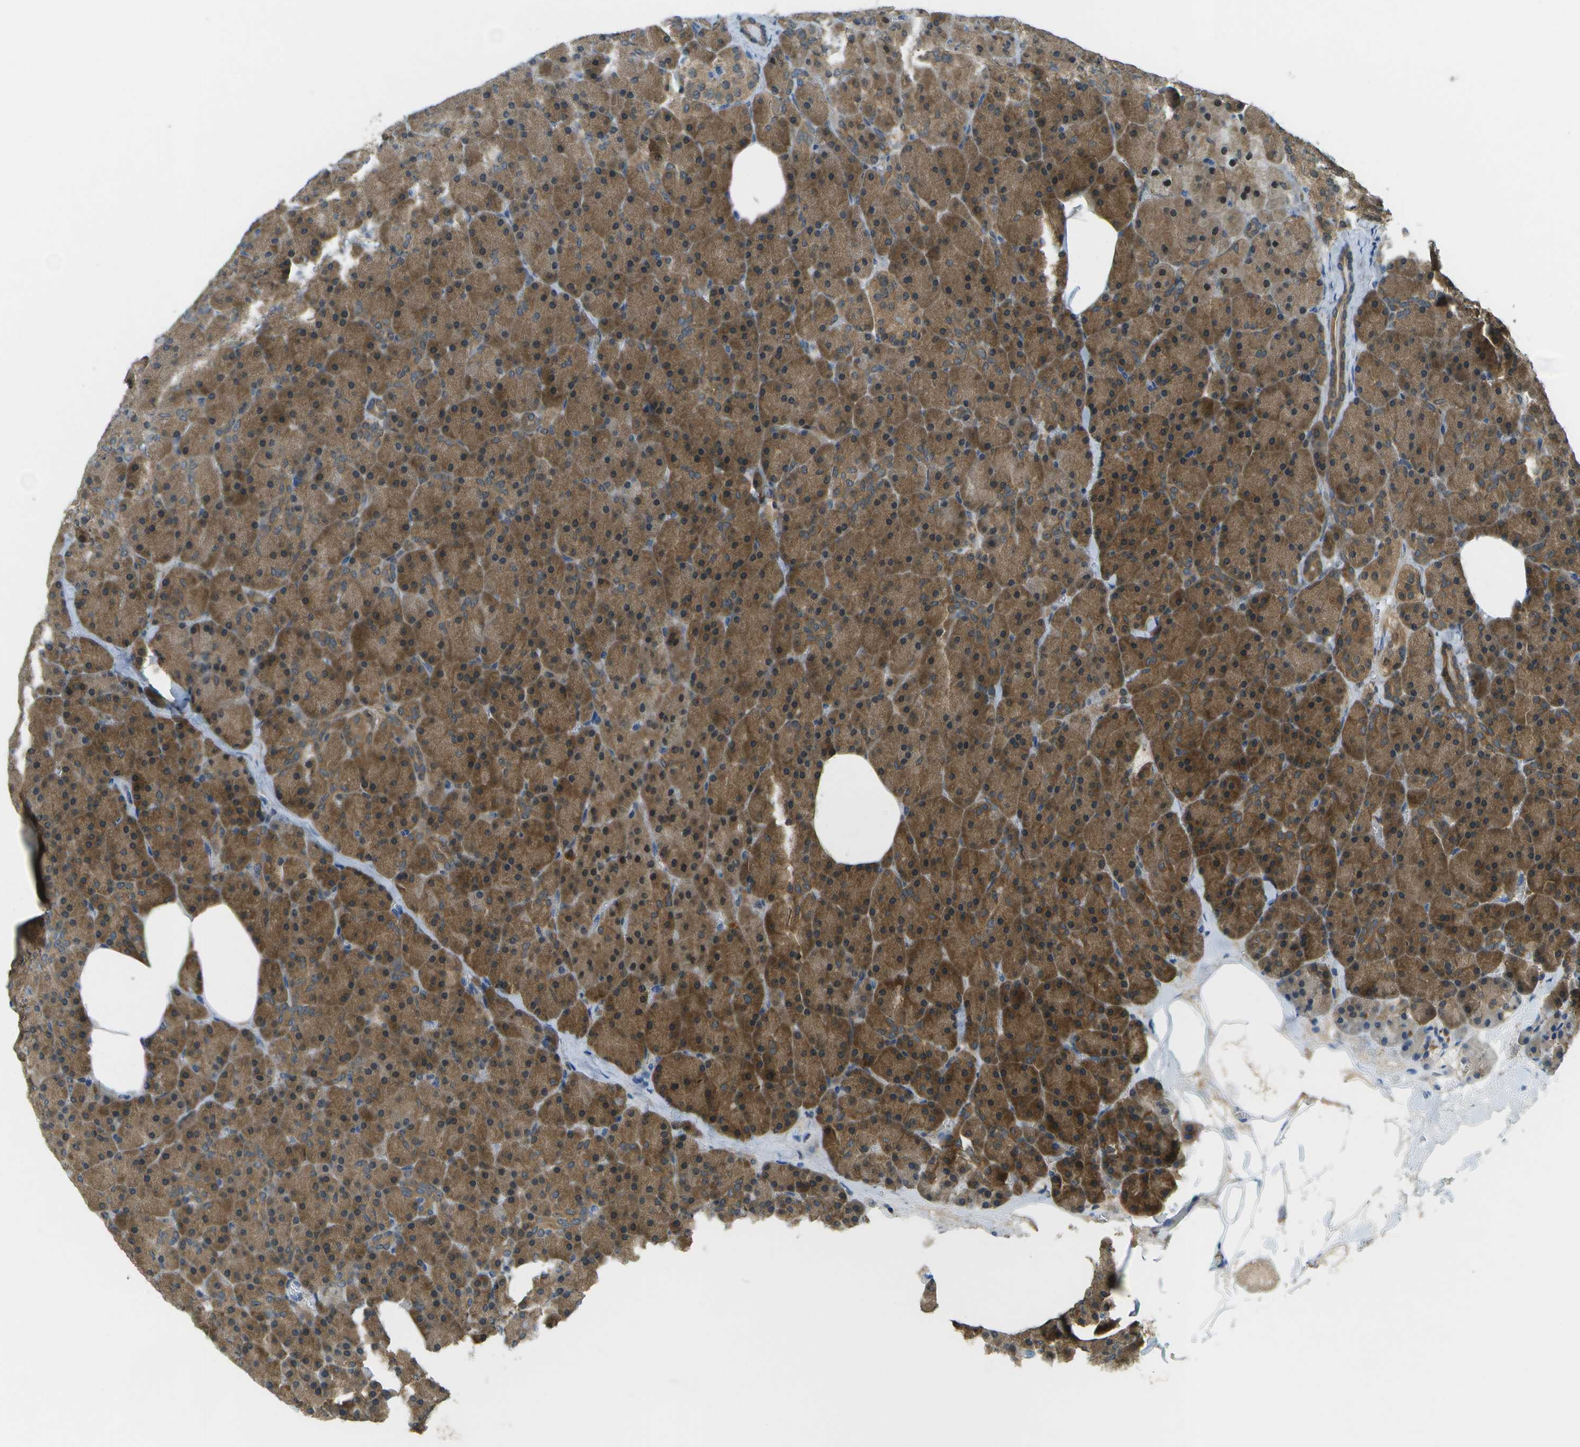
{"staining": {"intensity": "moderate", "quantity": ">75%", "location": "cytoplasmic/membranous"}, "tissue": "pancreas", "cell_type": "Exocrine glandular cells", "image_type": "normal", "snomed": [{"axis": "morphology", "description": "Normal tissue, NOS"}, {"axis": "topography", "description": "Pancreas"}], "caption": "IHC of unremarkable pancreas reveals medium levels of moderate cytoplasmic/membranous positivity in approximately >75% of exocrine glandular cells.", "gene": "CDH23", "patient": {"sex": "female", "age": 35}}